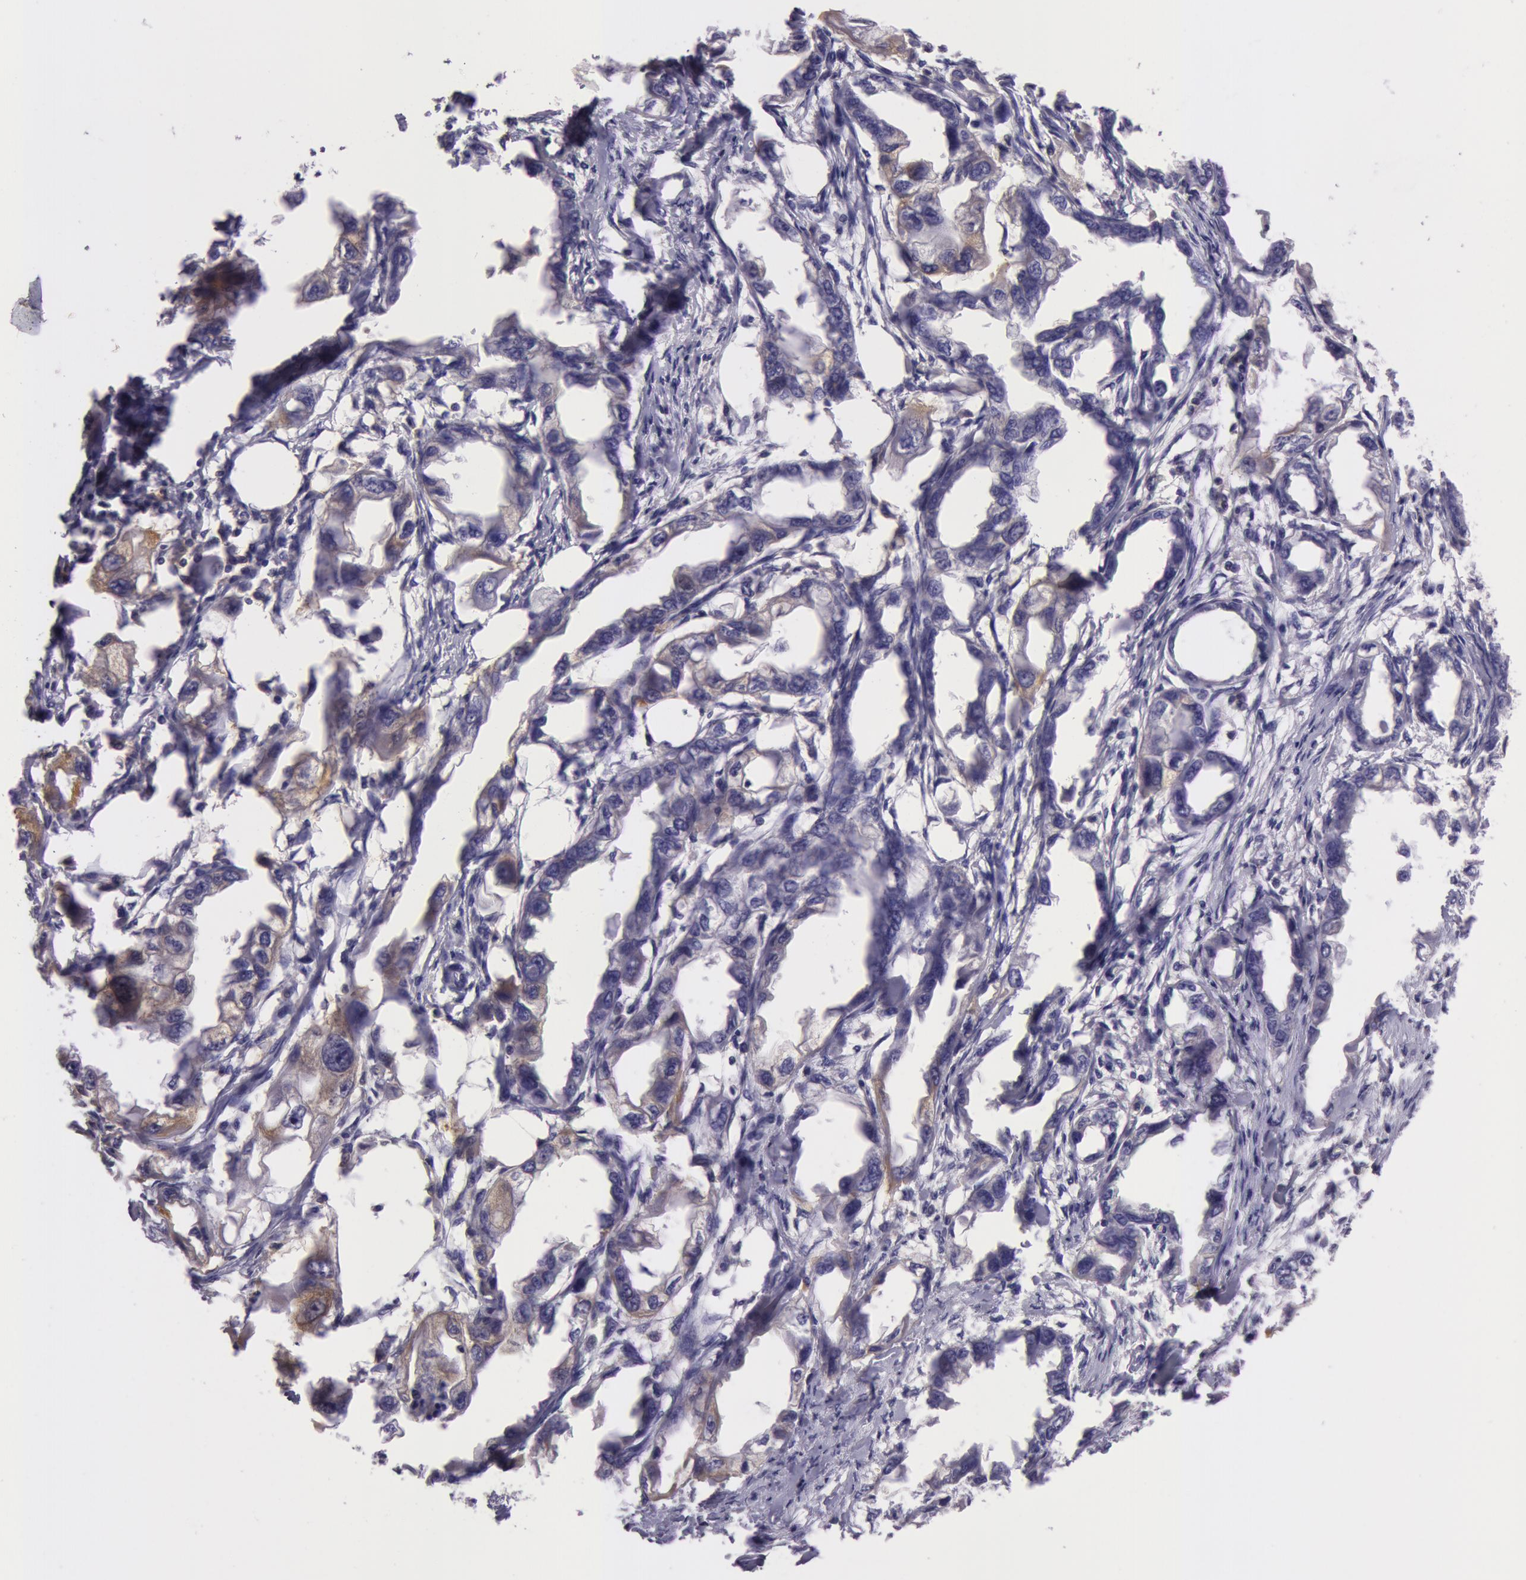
{"staining": {"intensity": "weak", "quantity": ">75%", "location": "cytoplasmic/membranous"}, "tissue": "endometrial cancer", "cell_type": "Tumor cells", "image_type": "cancer", "snomed": [{"axis": "morphology", "description": "Adenocarcinoma, NOS"}, {"axis": "topography", "description": "Endometrium"}], "caption": "This histopathology image exhibits endometrial adenocarcinoma stained with immunohistochemistry to label a protein in brown. The cytoplasmic/membranous of tumor cells show weak positivity for the protein. Nuclei are counter-stained blue.", "gene": "LY75", "patient": {"sex": "female", "age": 67}}